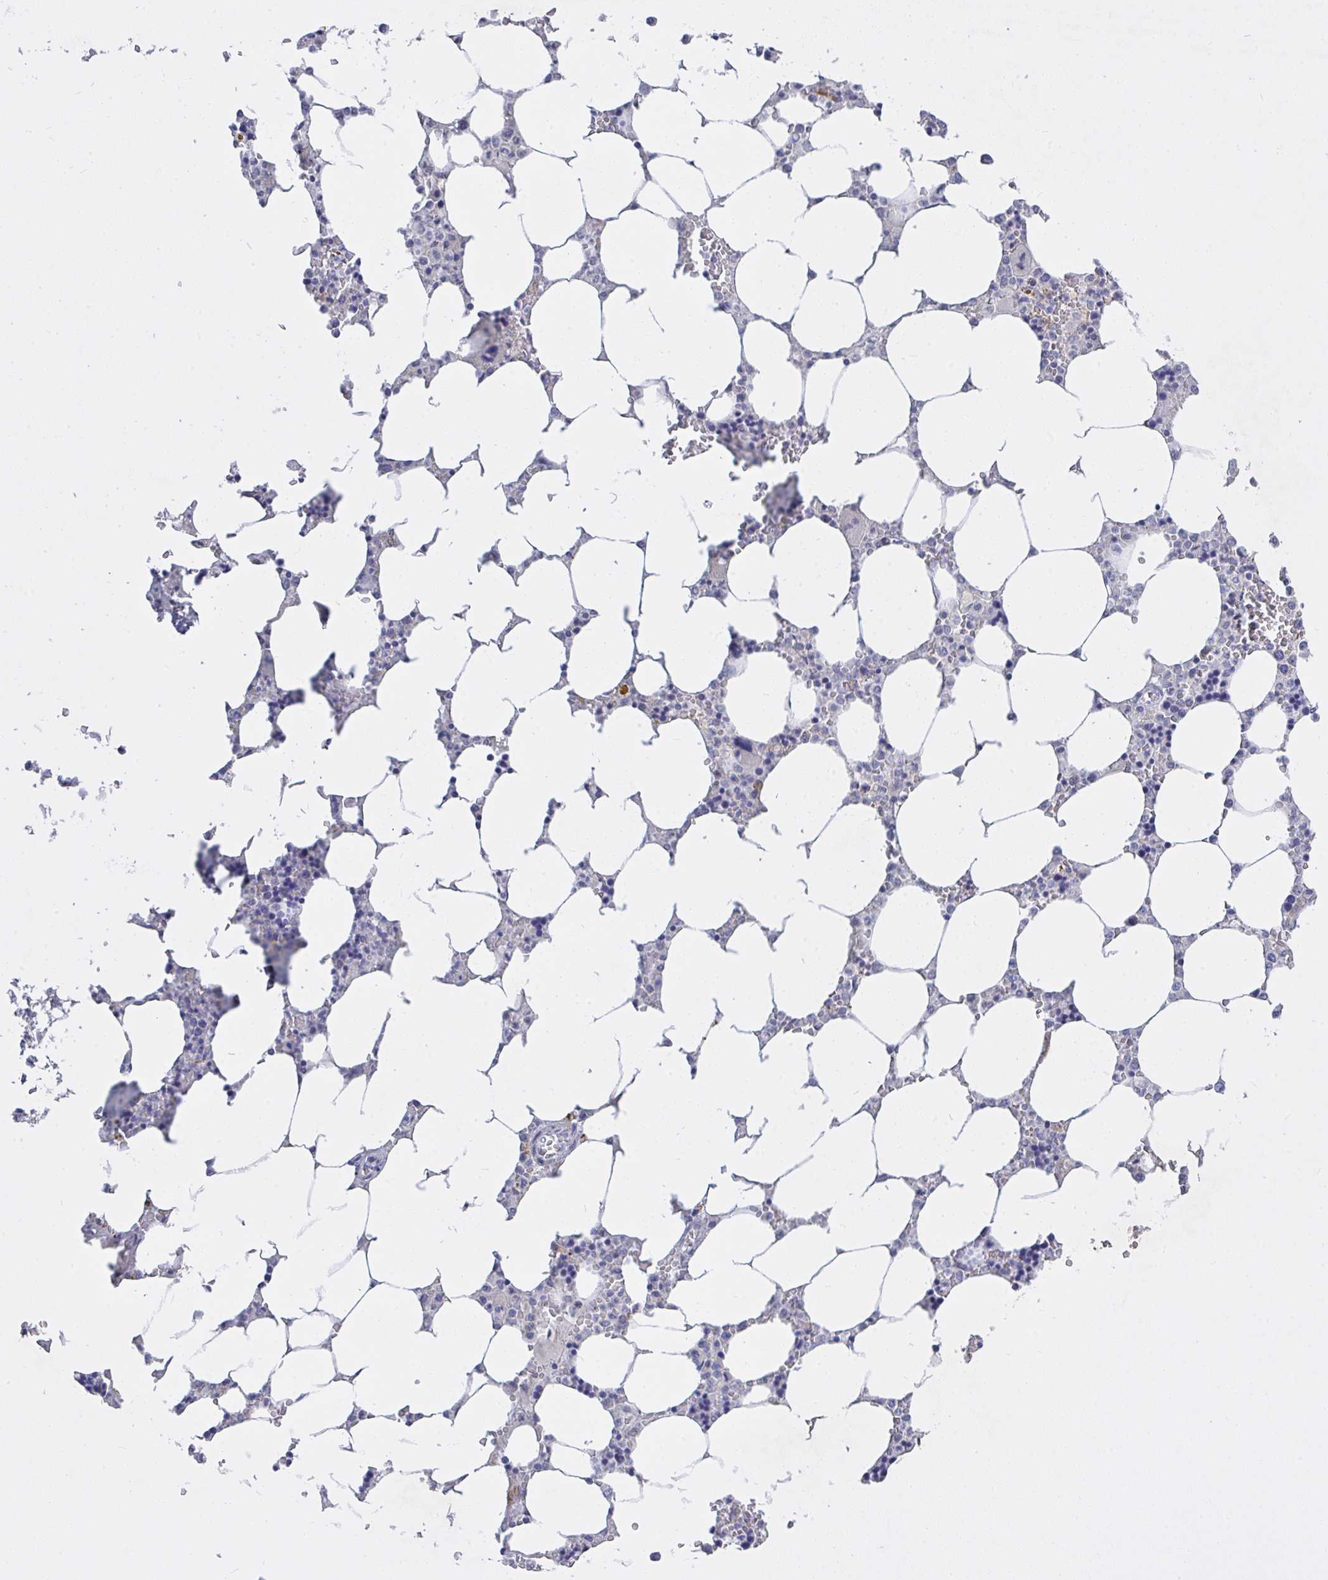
{"staining": {"intensity": "negative", "quantity": "none", "location": "none"}, "tissue": "bone marrow", "cell_type": "Hematopoietic cells", "image_type": "normal", "snomed": [{"axis": "morphology", "description": "Normal tissue, NOS"}, {"axis": "topography", "description": "Bone marrow"}], "caption": "IHC image of unremarkable bone marrow: human bone marrow stained with DAB exhibits no significant protein staining in hematopoietic cells. (Stains: DAB immunohistochemistry with hematoxylin counter stain, Microscopy: brightfield microscopy at high magnification).", "gene": "ZNF561", "patient": {"sex": "male", "age": 64}}